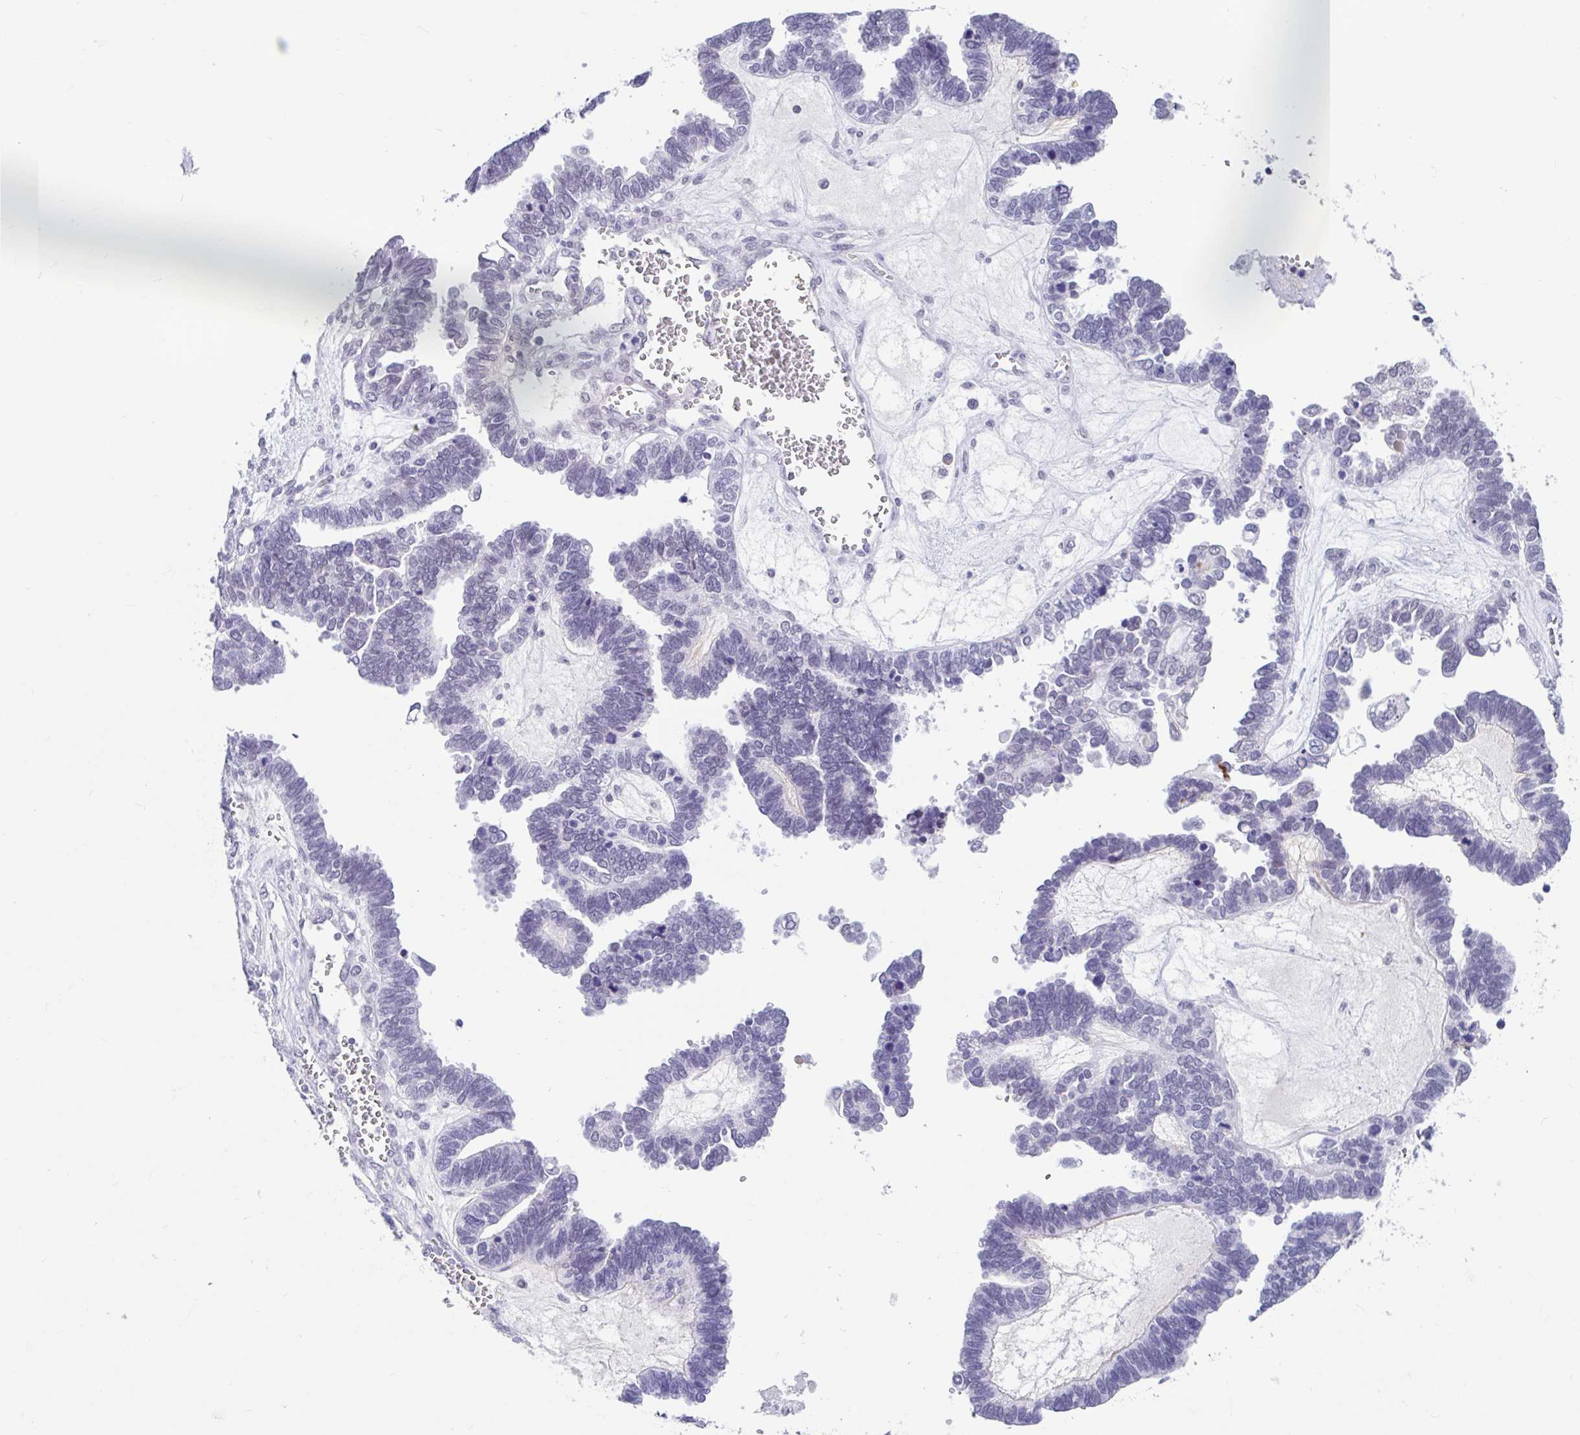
{"staining": {"intensity": "negative", "quantity": "none", "location": "none"}, "tissue": "ovarian cancer", "cell_type": "Tumor cells", "image_type": "cancer", "snomed": [{"axis": "morphology", "description": "Cystadenocarcinoma, serous, NOS"}, {"axis": "topography", "description": "Ovary"}], "caption": "Human ovarian cancer stained for a protein using immunohistochemistry shows no staining in tumor cells.", "gene": "DCAF17", "patient": {"sex": "female", "age": 51}}